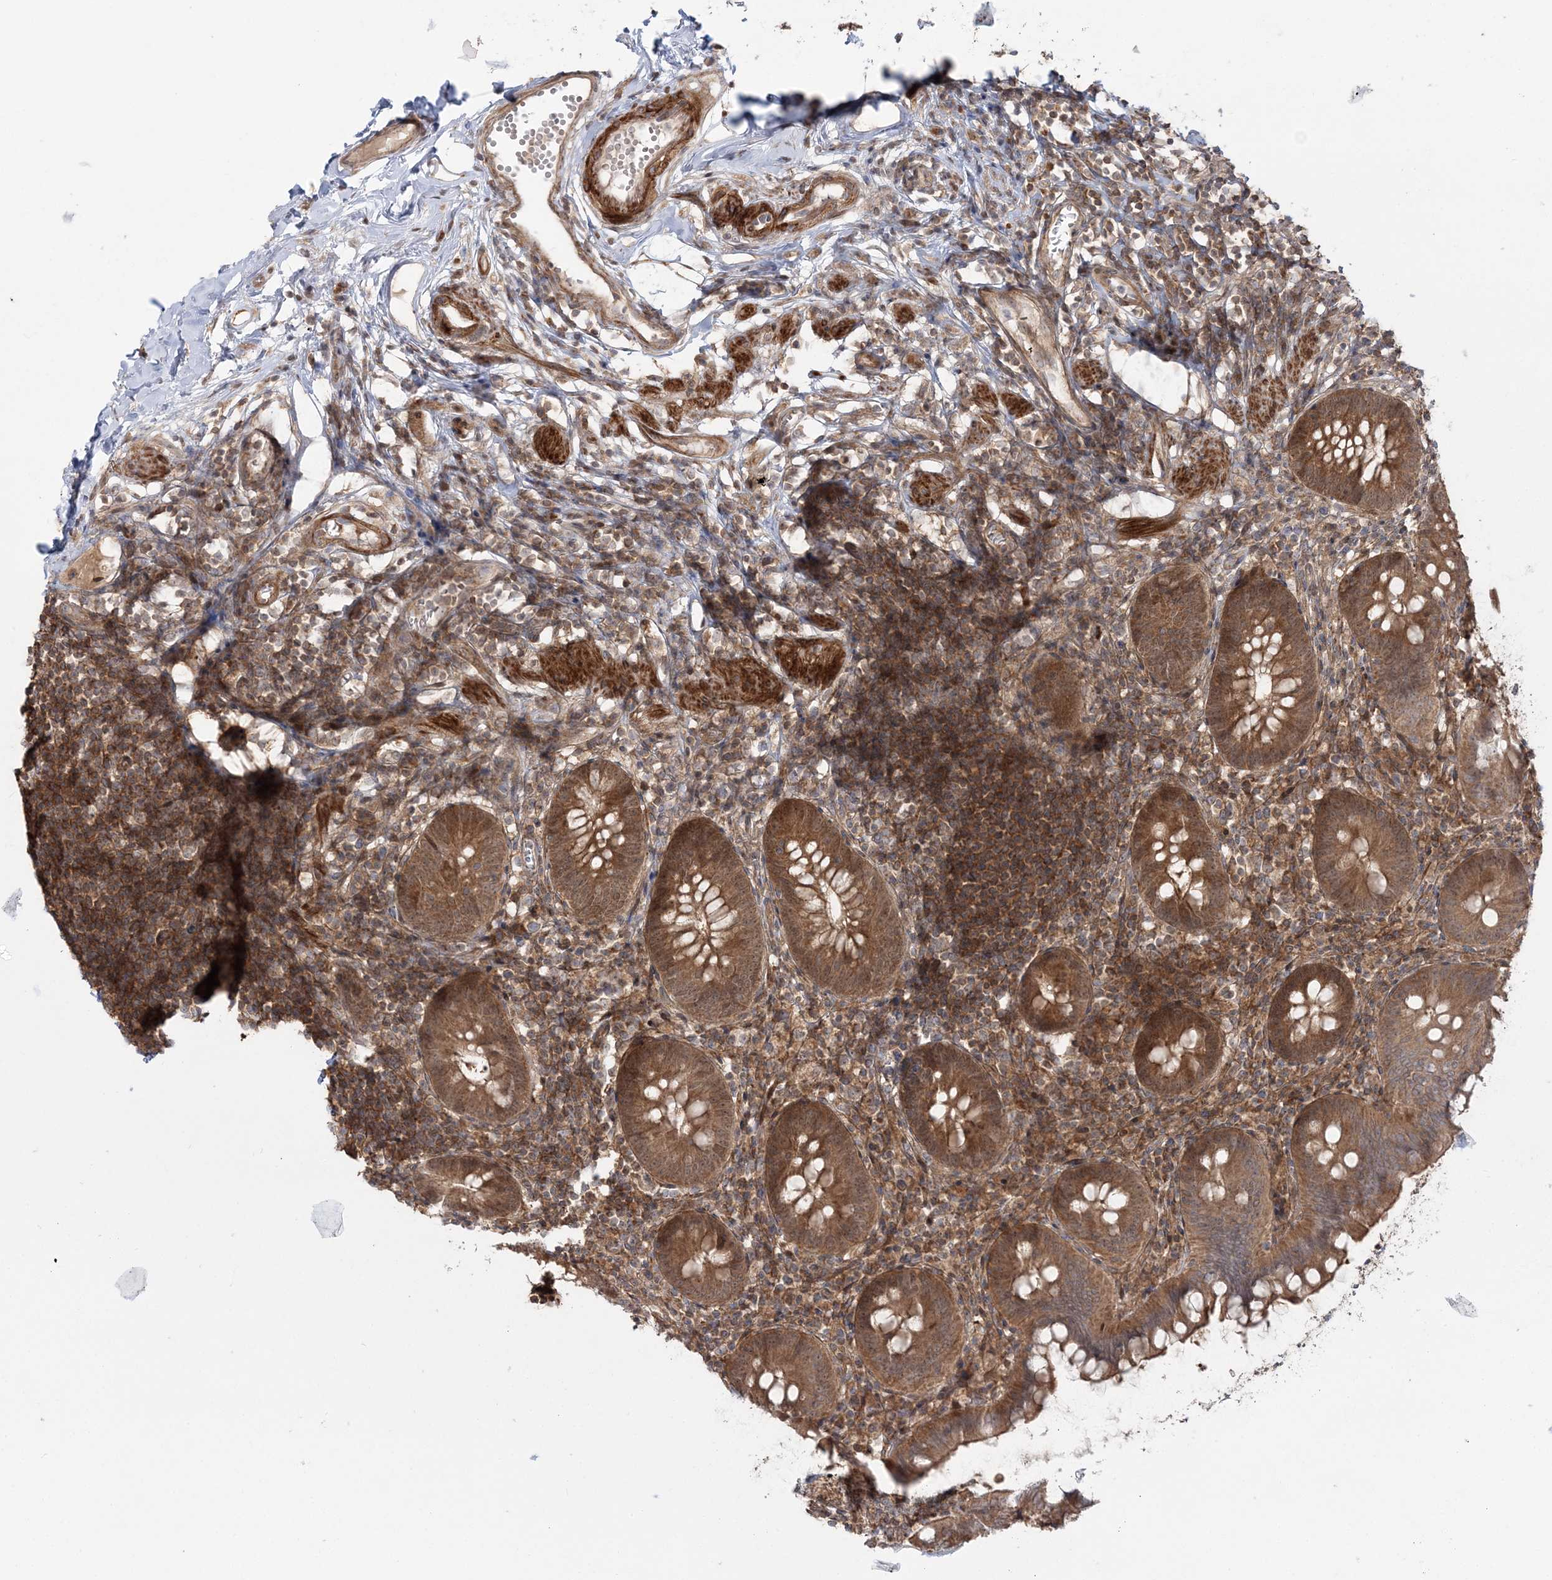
{"staining": {"intensity": "moderate", "quantity": ">75%", "location": "cytoplasmic/membranous"}, "tissue": "appendix", "cell_type": "Glandular cells", "image_type": "normal", "snomed": [{"axis": "morphology", "description": "Normal tissue, NOS"}, {"axis": "topography", "description": "Appendix"}], "caption": "Immunohistochemical staining of unremarkable appendix shows medium levels of moderate cytoplasmic/membranous staining in approximately >75% of glandular cells.", "gene": "MOCS2", "patient": {"sex": "female", "age": 62}}